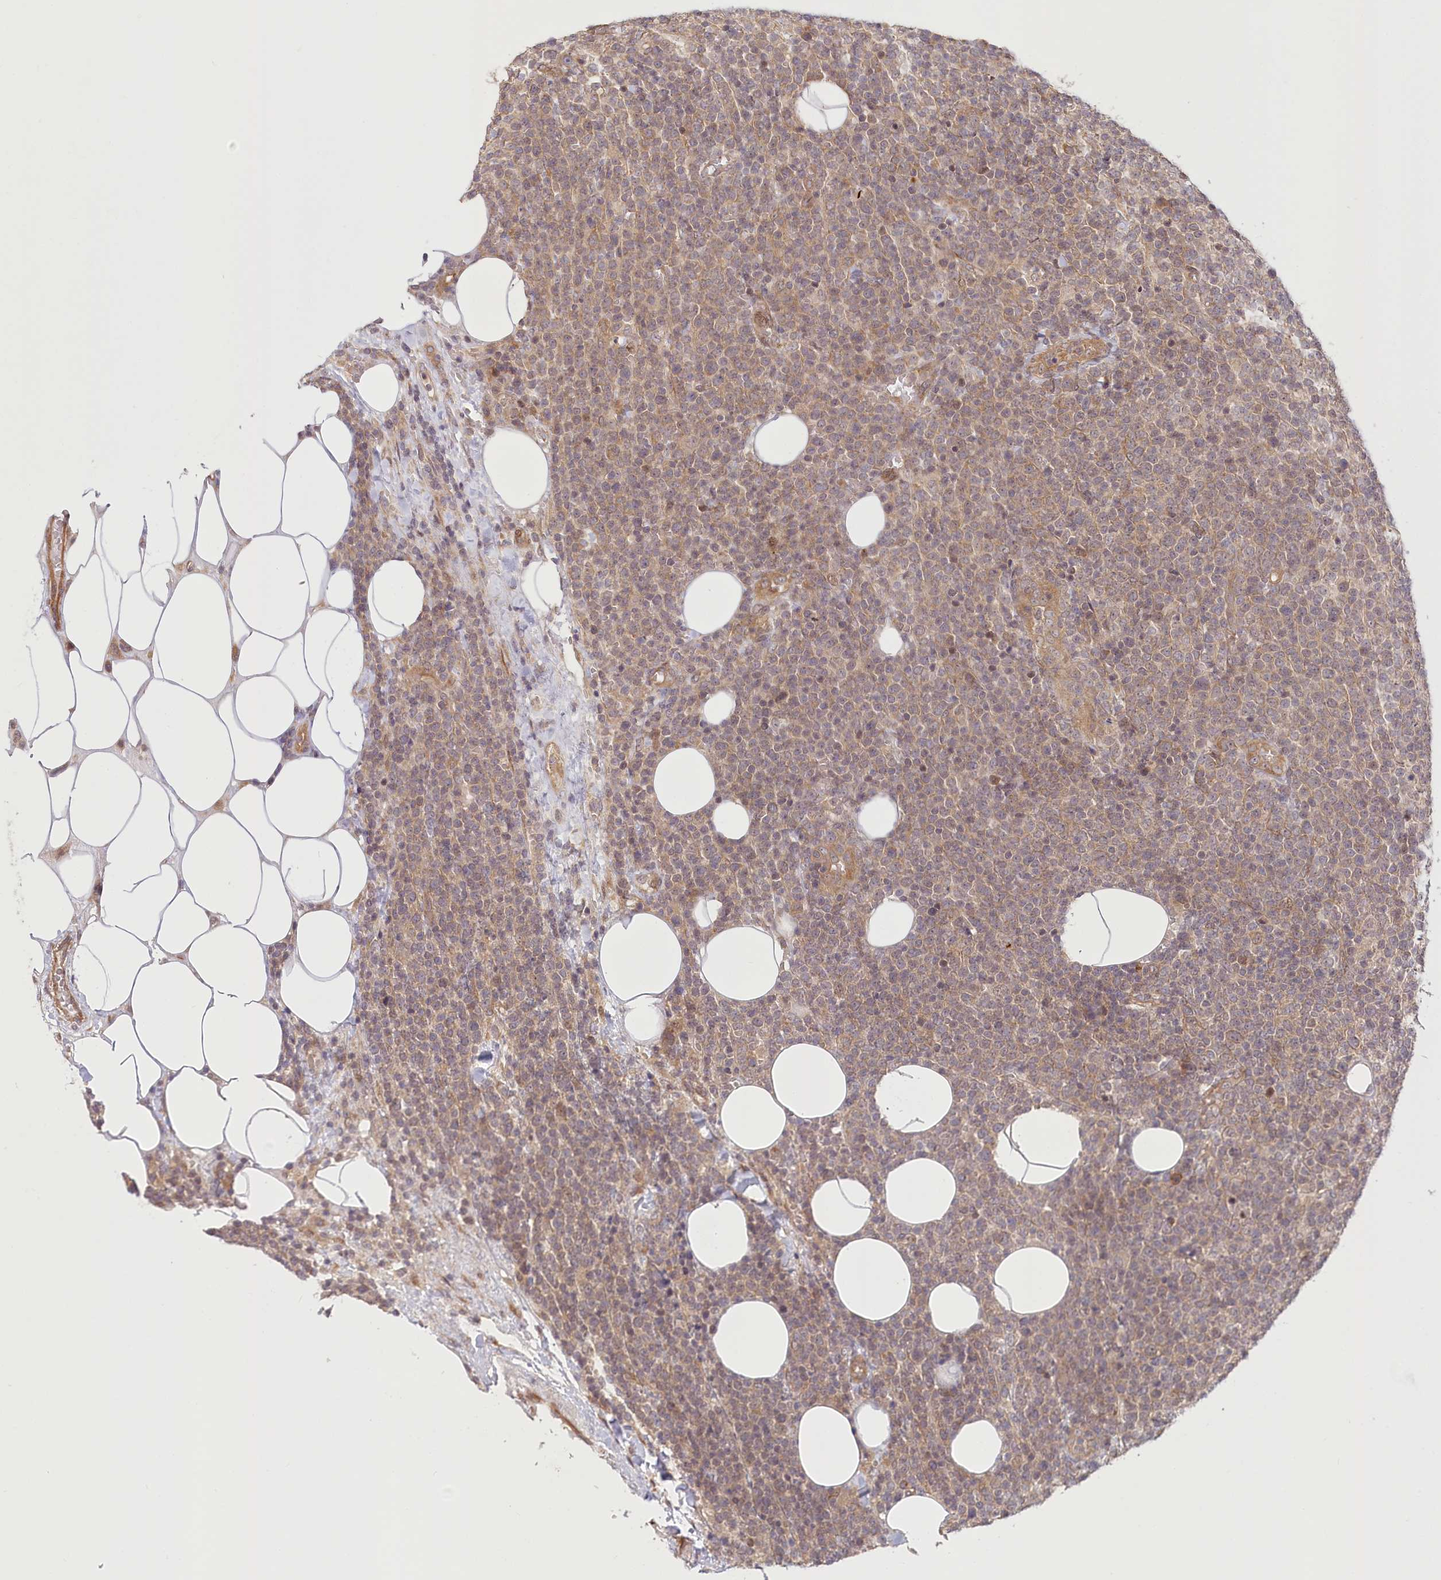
{"staining": {"intensity": "weak", "quantity": "25%-75%", "location": "cytoplasmic/membranous"}, "tissue": "lymphoma", "cell_type": "Tumor cells", "image_type": "cancer", "snomed": [{"axis": "morphology", "description": "Malignant lymphoma, non-Hodgkin's type, High grade"}, {"axis": "topography", "description": "Lymph node"}], "caption": "The image reveals immunohistochemical staining of lymphoma. There is weak cytoplasmic/membranous positivity is seen in approximately 25%-75% of tumor cells.", "gene": "CEP70", "patient": {"sex": "male", "age": 61}}